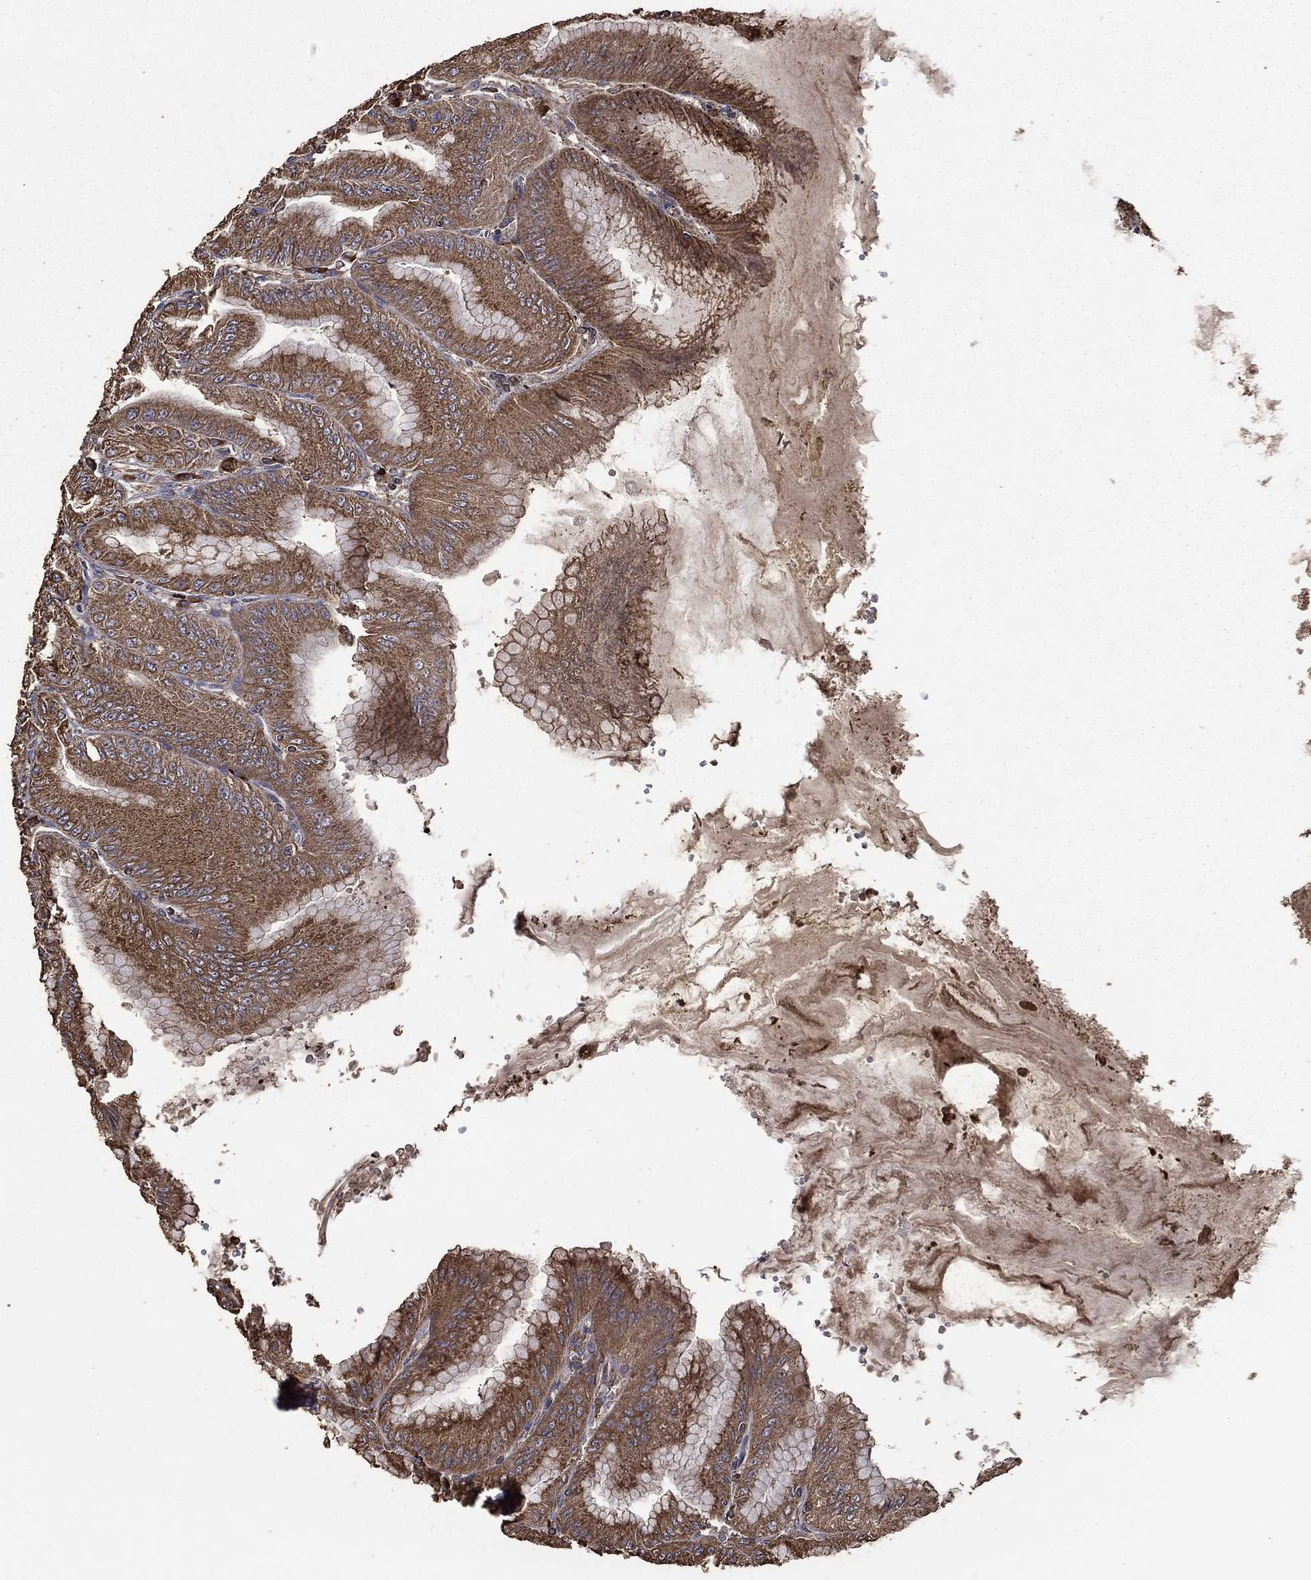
{"staining": {"intensity": "strong", "quantity": ">75%", "location": "cytoplasmic/membranous"}, "tissue": "stomach", "cell_type": "Glandular cells", "image_type": "normal", "snomed": [{"axis": "morphology", "description": "Normal tissue, NOS"}, {"axis": "topography", "description": "Stomach"}], "caption": "Immunohistochemistry (IHC) image of normal stomach: human stomach stained using immunohistochemistry (IHC) displays high levels of strong protein expression localized specifically in the cytoplasmic/membranous of glandular cells, appearing as a cytoplasmic/membranous brown color.", "gene": "METTL27", "patient": {"sex": "male", "age": 71}}